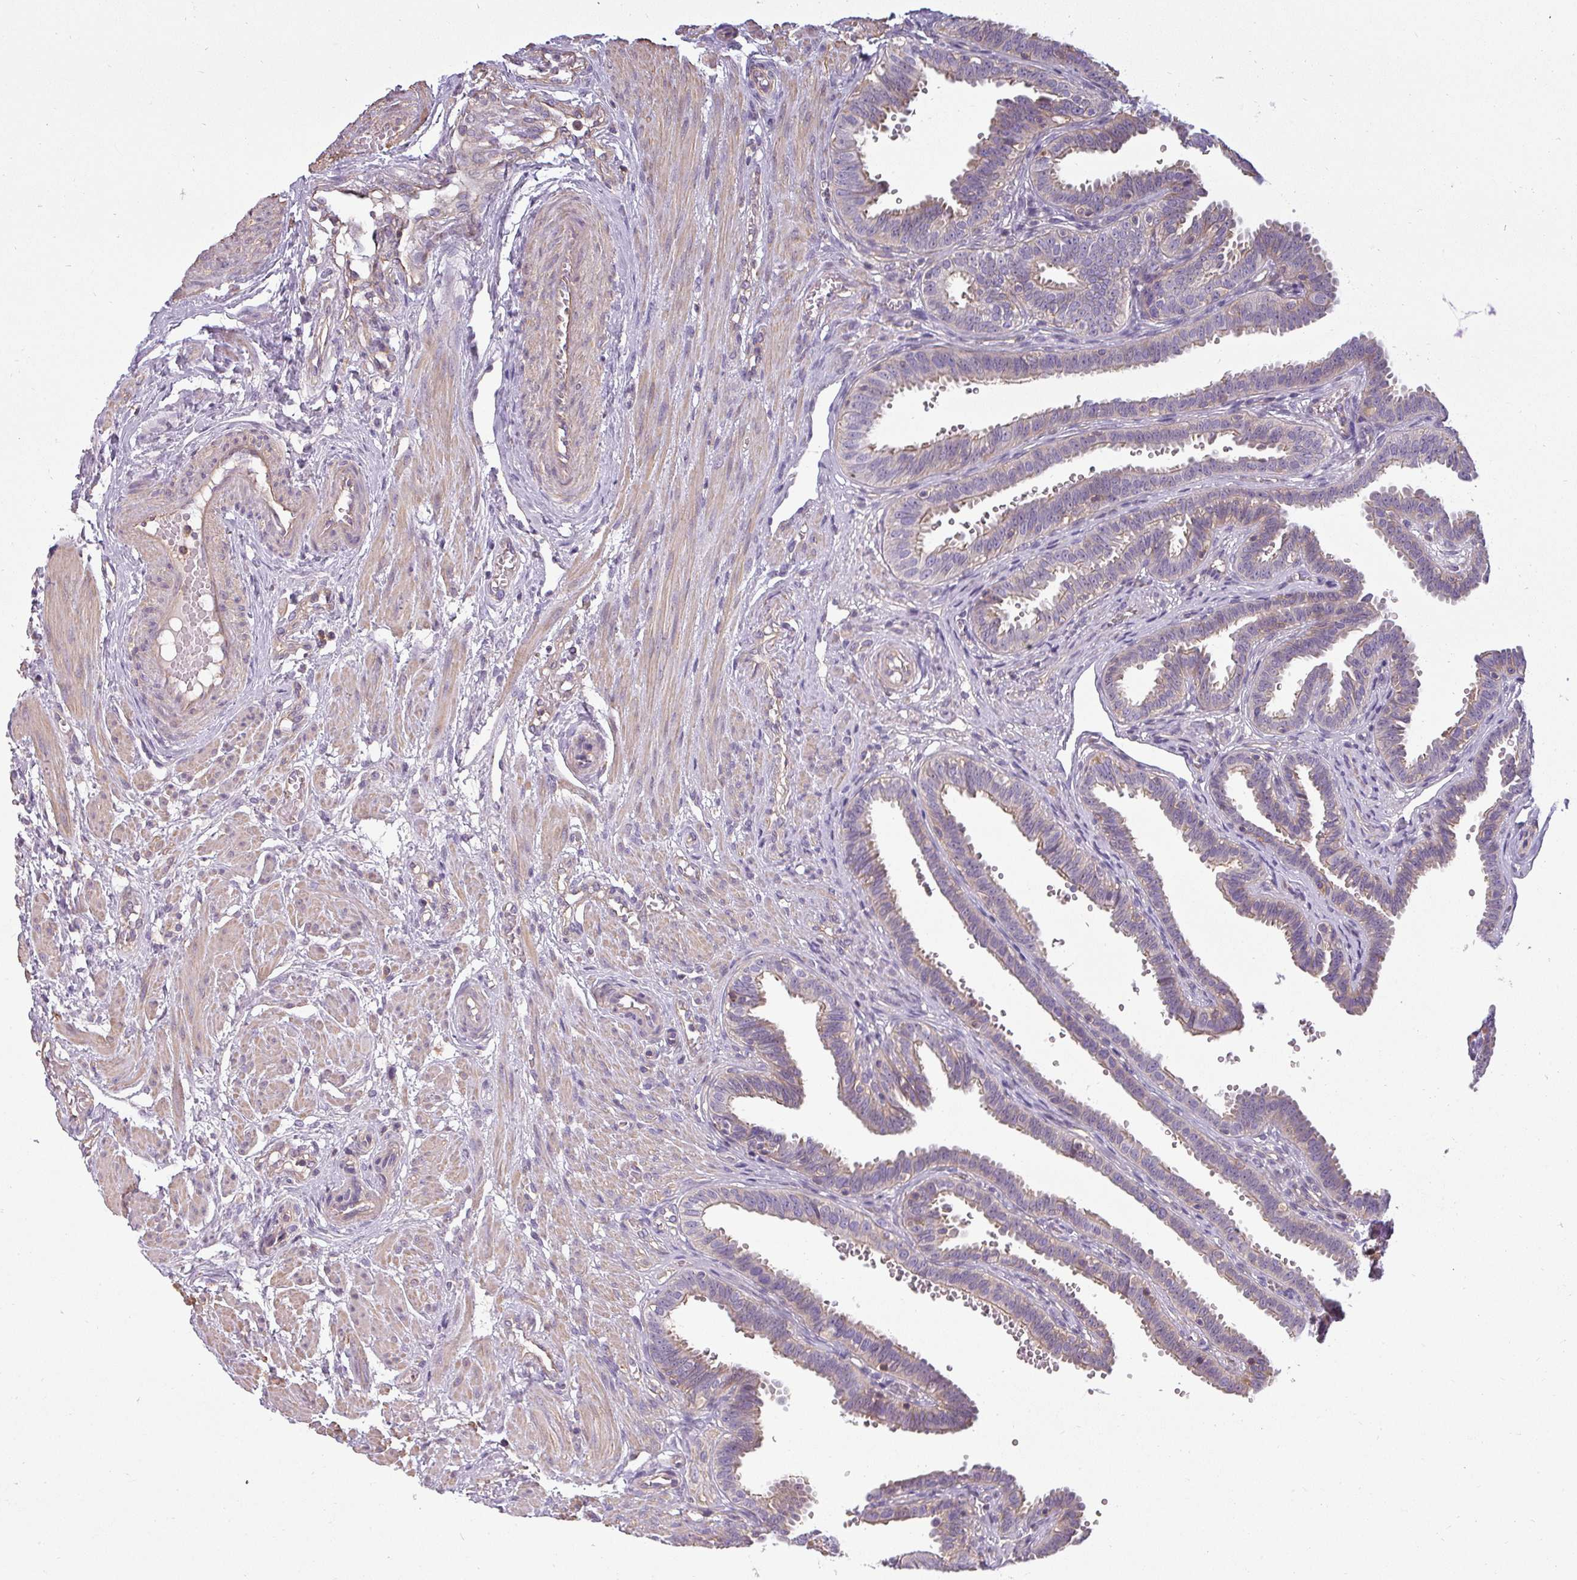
{"staining": {"intensity": "moderate", "quantity": "25%-75%", "location": "cytoplasmic/membranous"}, "tissue": "fallopian tube", "cell_type": "Glandular cells", "image_type": "normal", "snomed": [{"axis": "morphology", "description": "Normal tissue, NOS"}, {"axis": "topography", "description": "Fallopian tube"}], "caption": "Immunohistochemical staining of normal fallopian tube demonstrates medium levels of moderate cytoplasmic/membranous staining in approximately 25%-75% of glandular cells.", "gene": "ZNF835", "patient": {"sex": "female", "age": 37}}